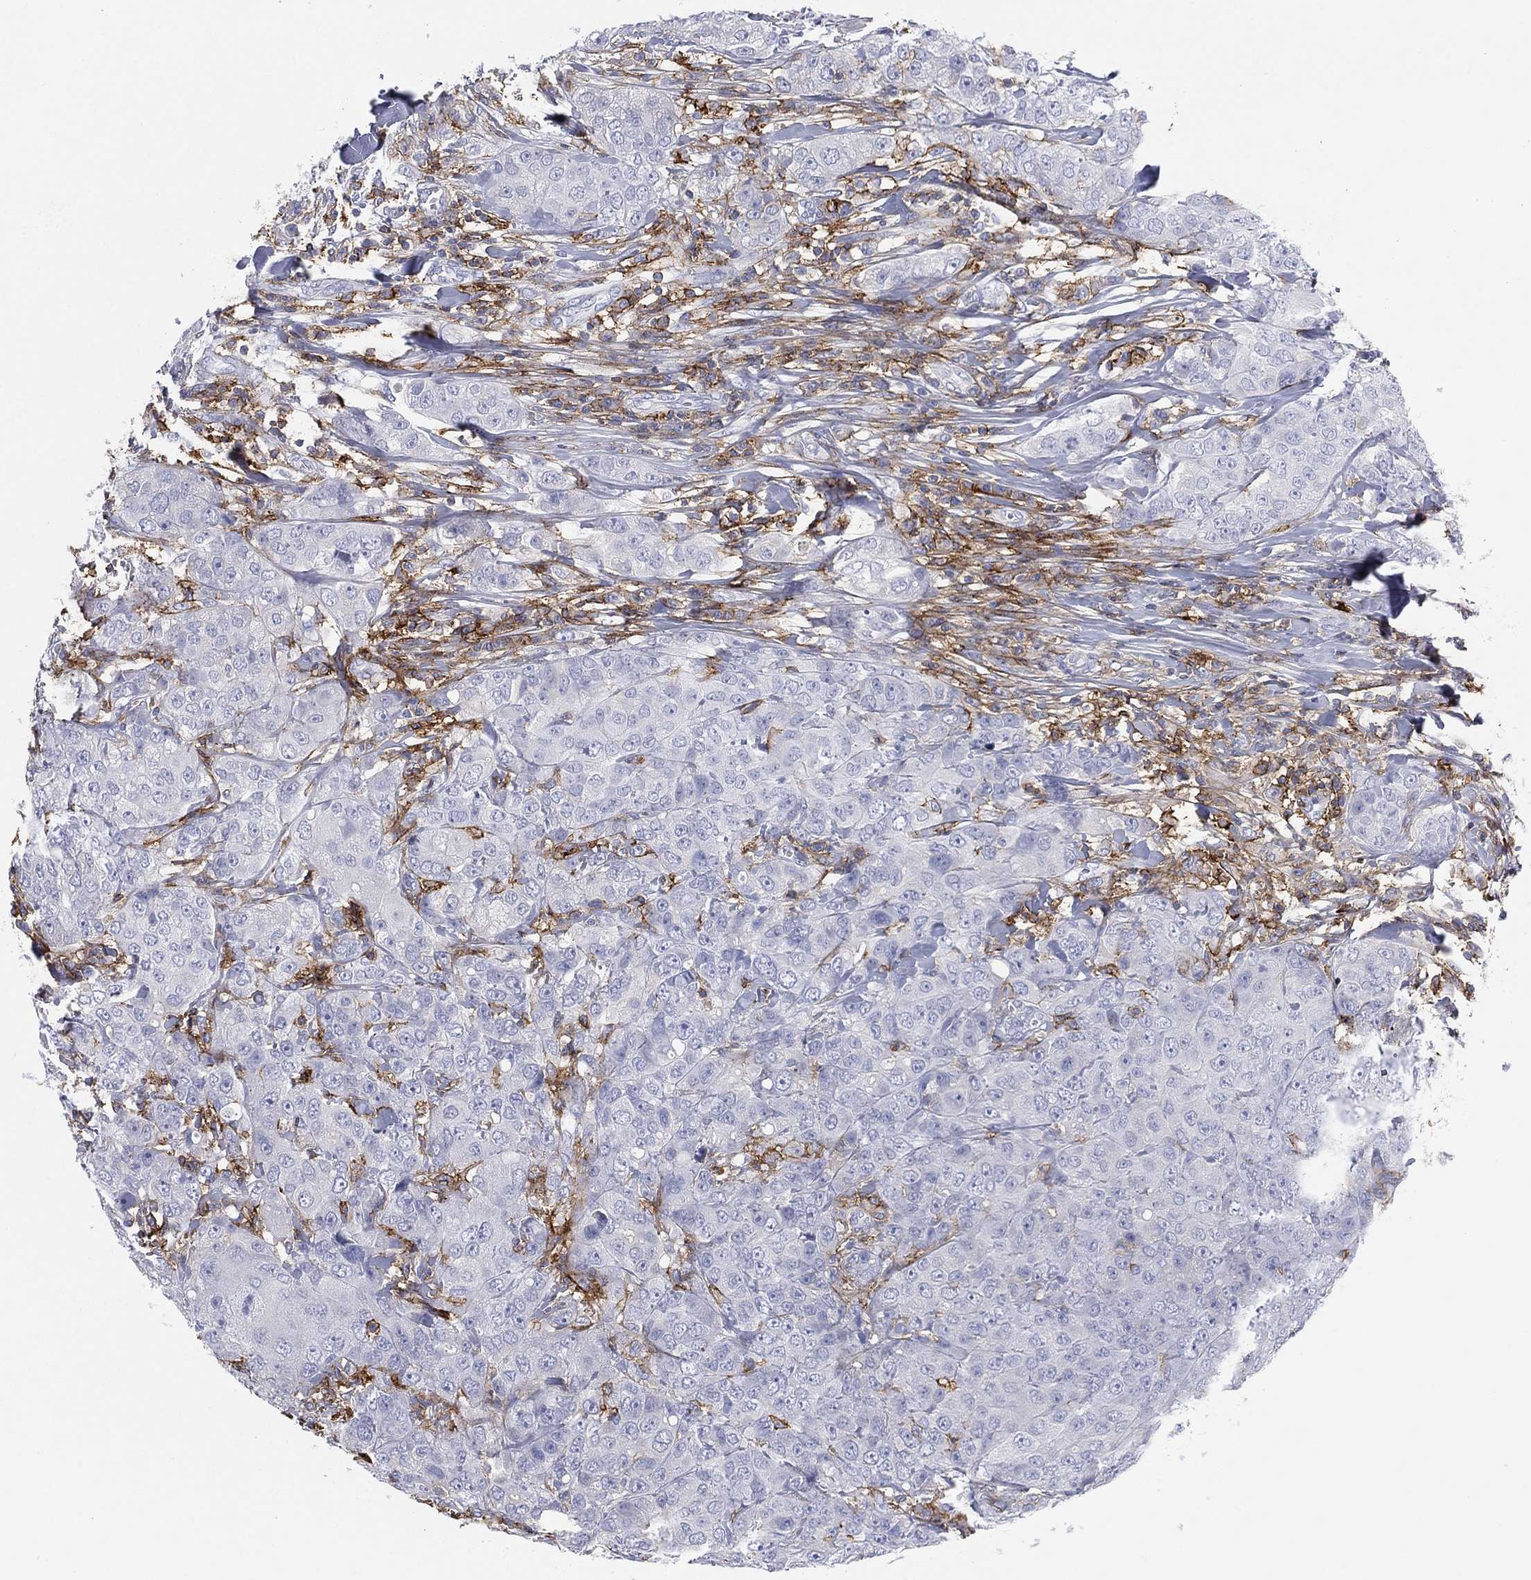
{"staining": {"intensity": "negative", "quantity": "none", "location": "none"}, "tissue": "breast cancer", "cell_type": "Tumor cells", "image_type": "cancer", "snomed": [{"axis": "morphology", "description": "Duct carcinoma"}, {"axis": "topography", "description": "Breast"}], "caption": "Breast invasive ductal carcinoma was stained to show a protein in brown. There is no significant expression in tumor cells.", "gene": "SELPLG", "patient": {"sex": "female", "age": 43}}